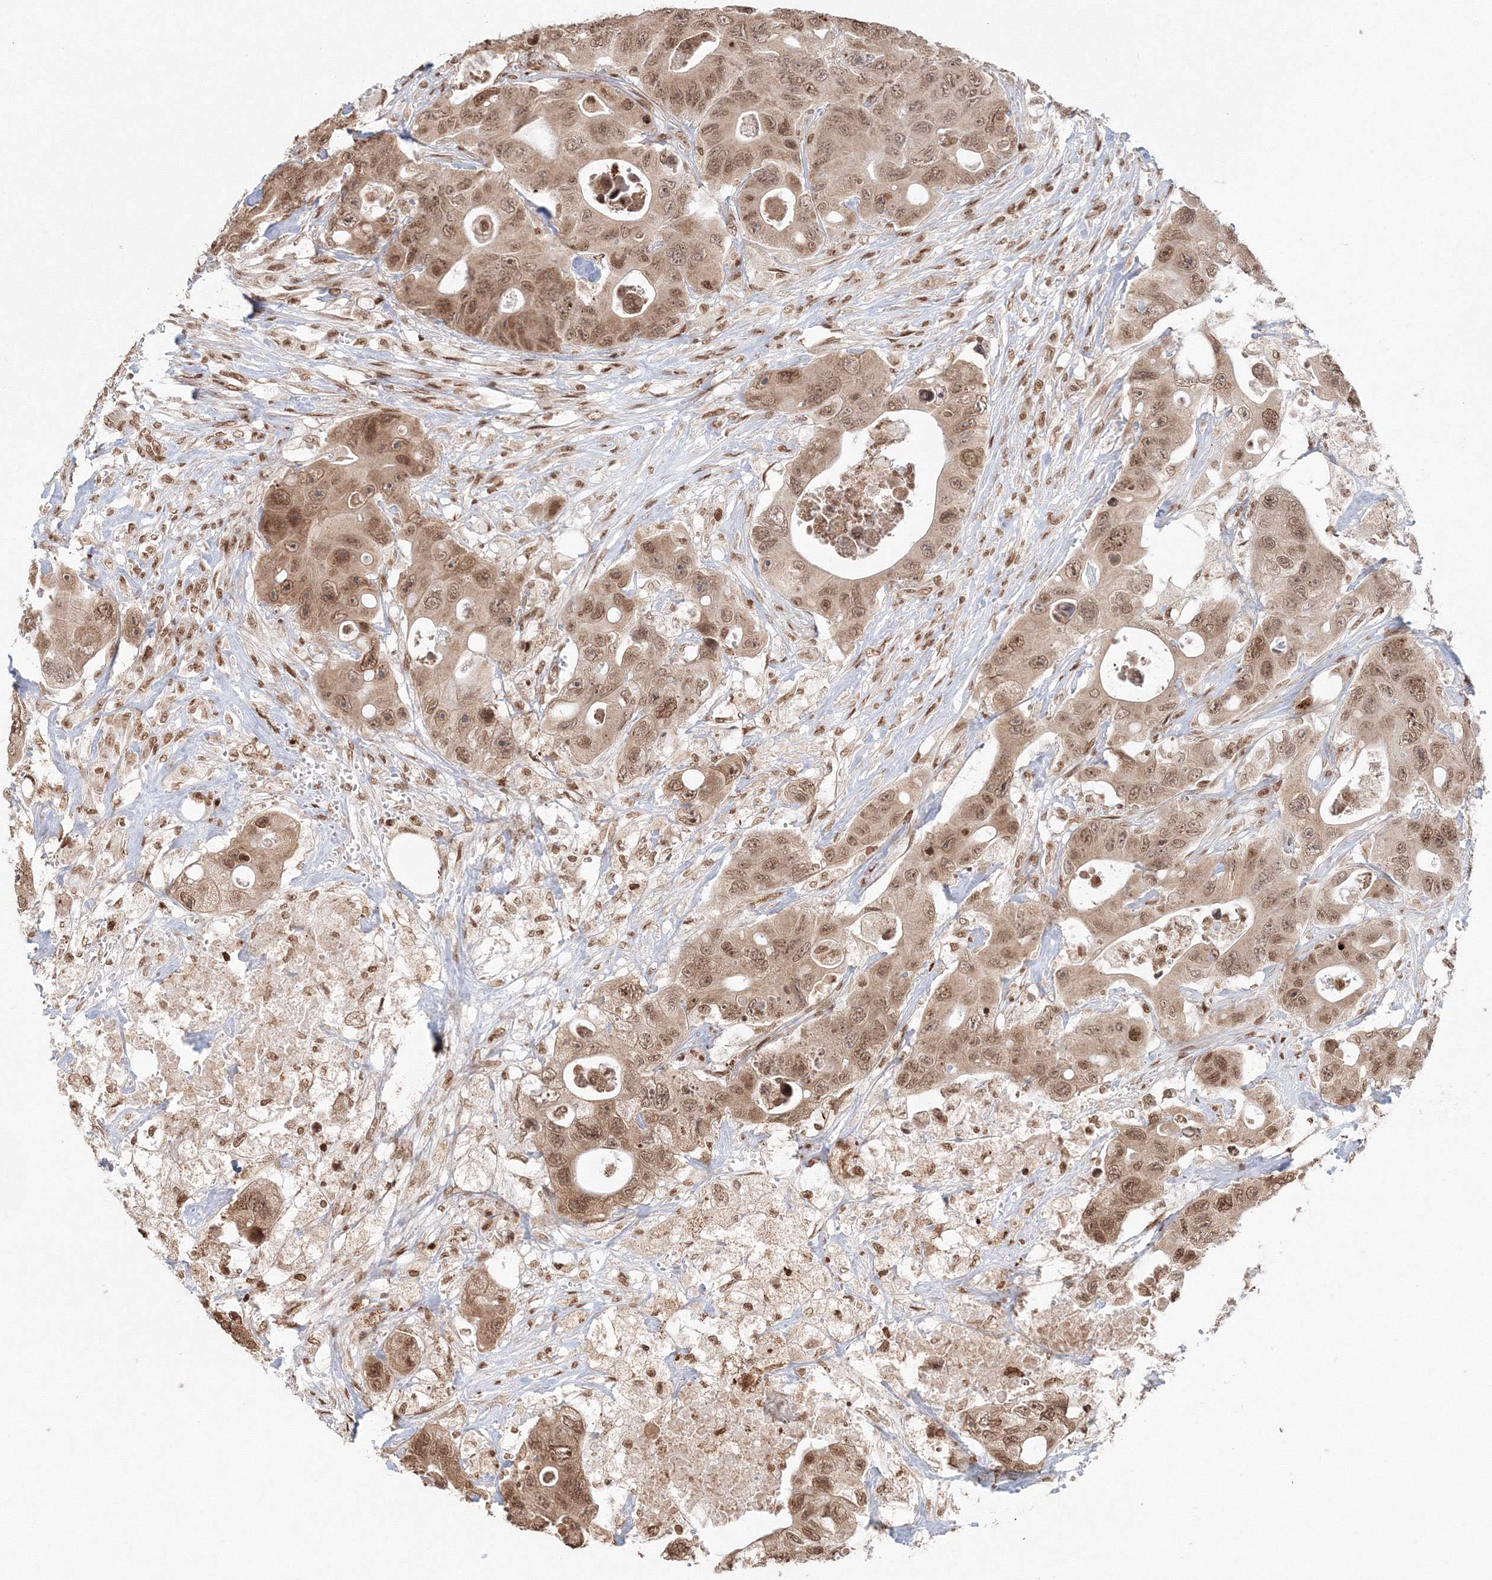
{"staining": {"intensity": "moderate", "quantity": ">75%", "location": "nuclear"}, "tissue": "colorectal cancer", "cell_type": "Tumor cells", "image_type": "cancer", "snomed": [{"axis": "morphology", "description": "Adenocarcinoma, NOS"}, {"axis": "topography", "description": "Colon"}], "caption": "Approximately >75% of tumor cells in adenocarcinoma (colorectal) exhibit moderate nuclear protein positivity as visualized by brown immunohistochemical staining.", "gene": "KIF20A", "patient": {"sex": "female", "age": 46}}